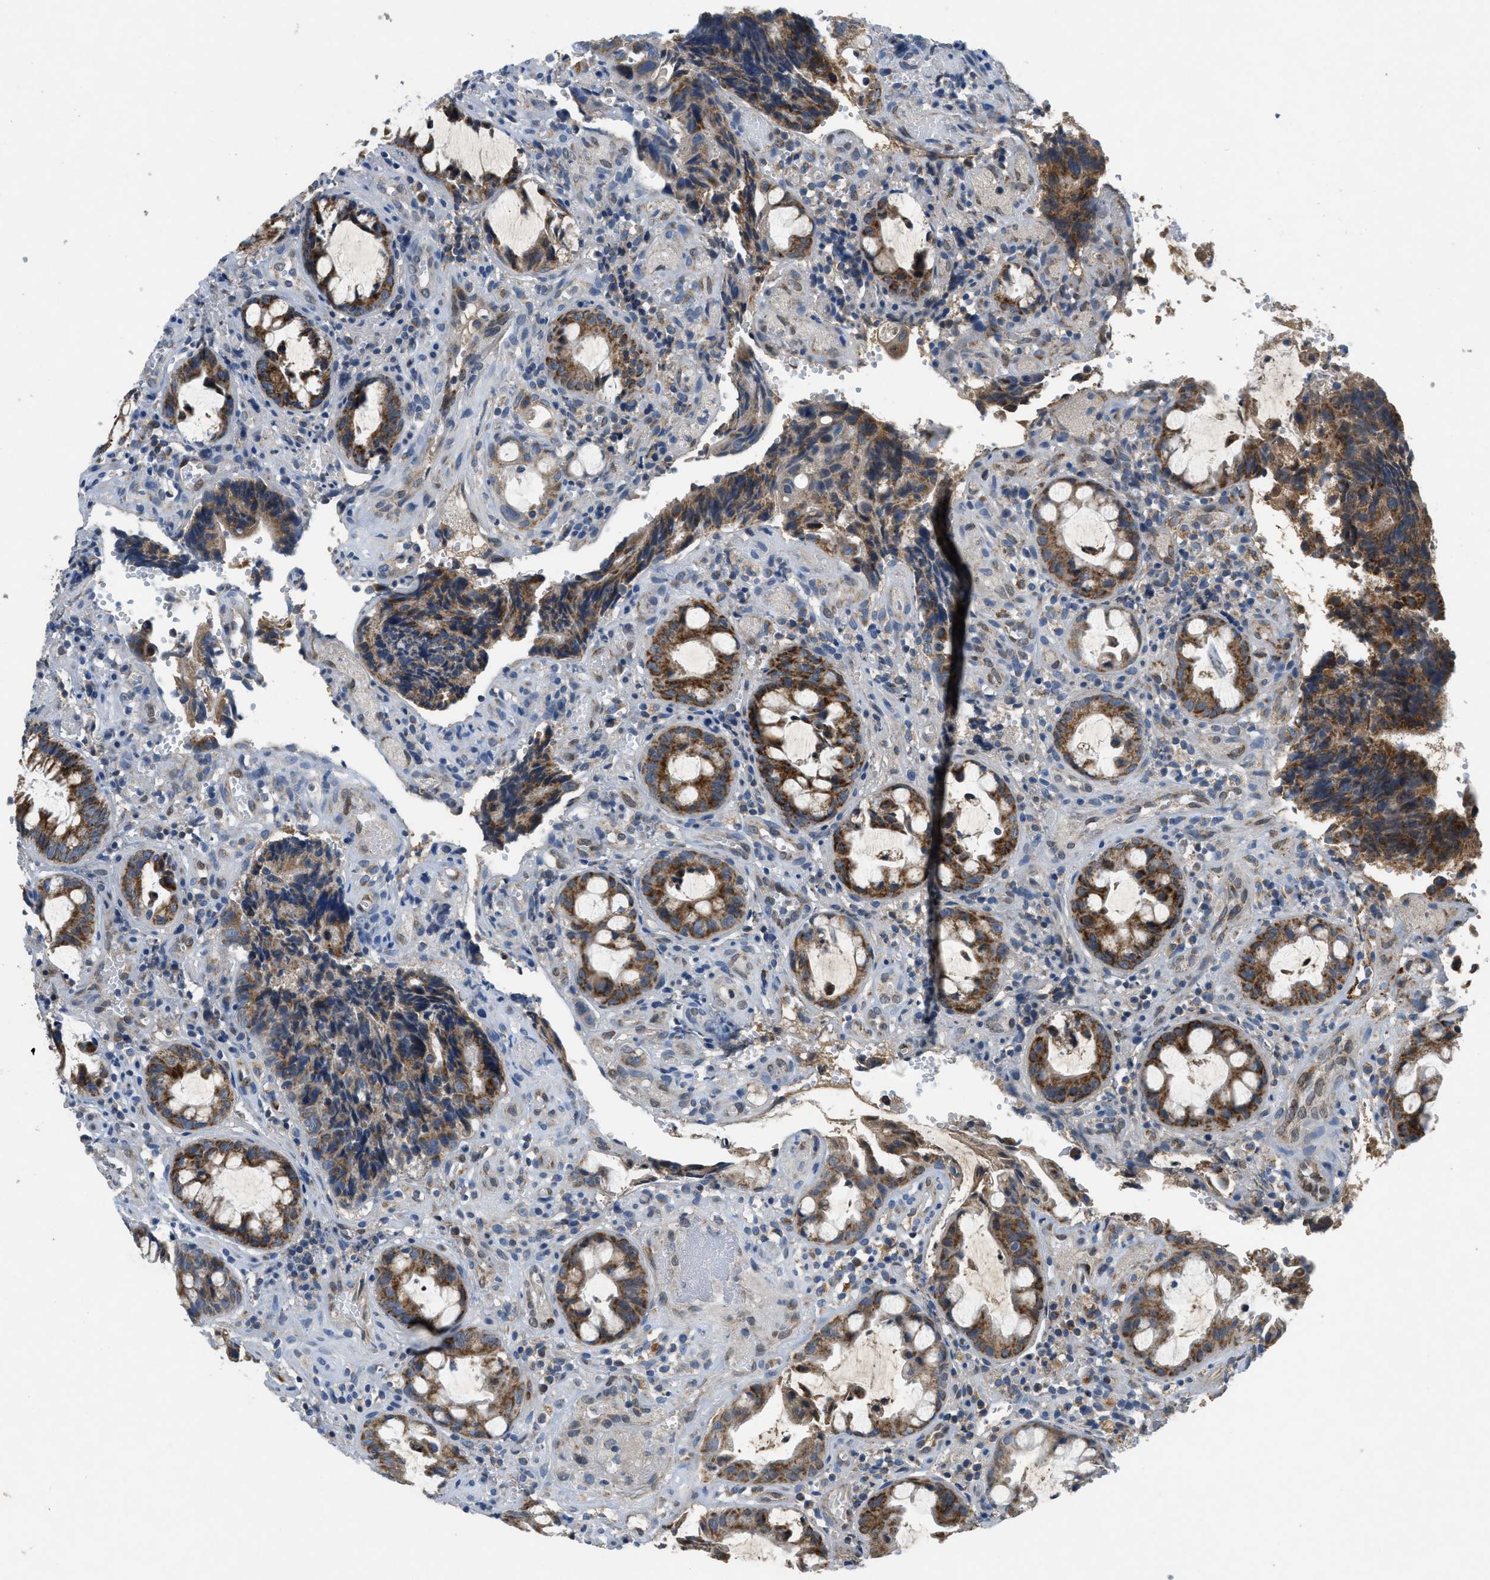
{"staining": {"intensity": "strong", "quantity": ">75%", "location": "cytoplasmic/membranous"}, "tissue": "colorectal cancer", "cell_type": "Tumor cells", "image_type": "cancer", "snomed": [{"axis": "morphology", "description": "Adenocarcinoma, NOS"}, {"axis": "topography", "description": "Colon"}], "caption": "Adenocarcinoma (colorectal) stained with a brown dye reveals strong cytoplasmic/membranous positive staining in about >75% of tumor cells.", "gene": "PNKD", "patient": {"sex": "female", "age": 57}}